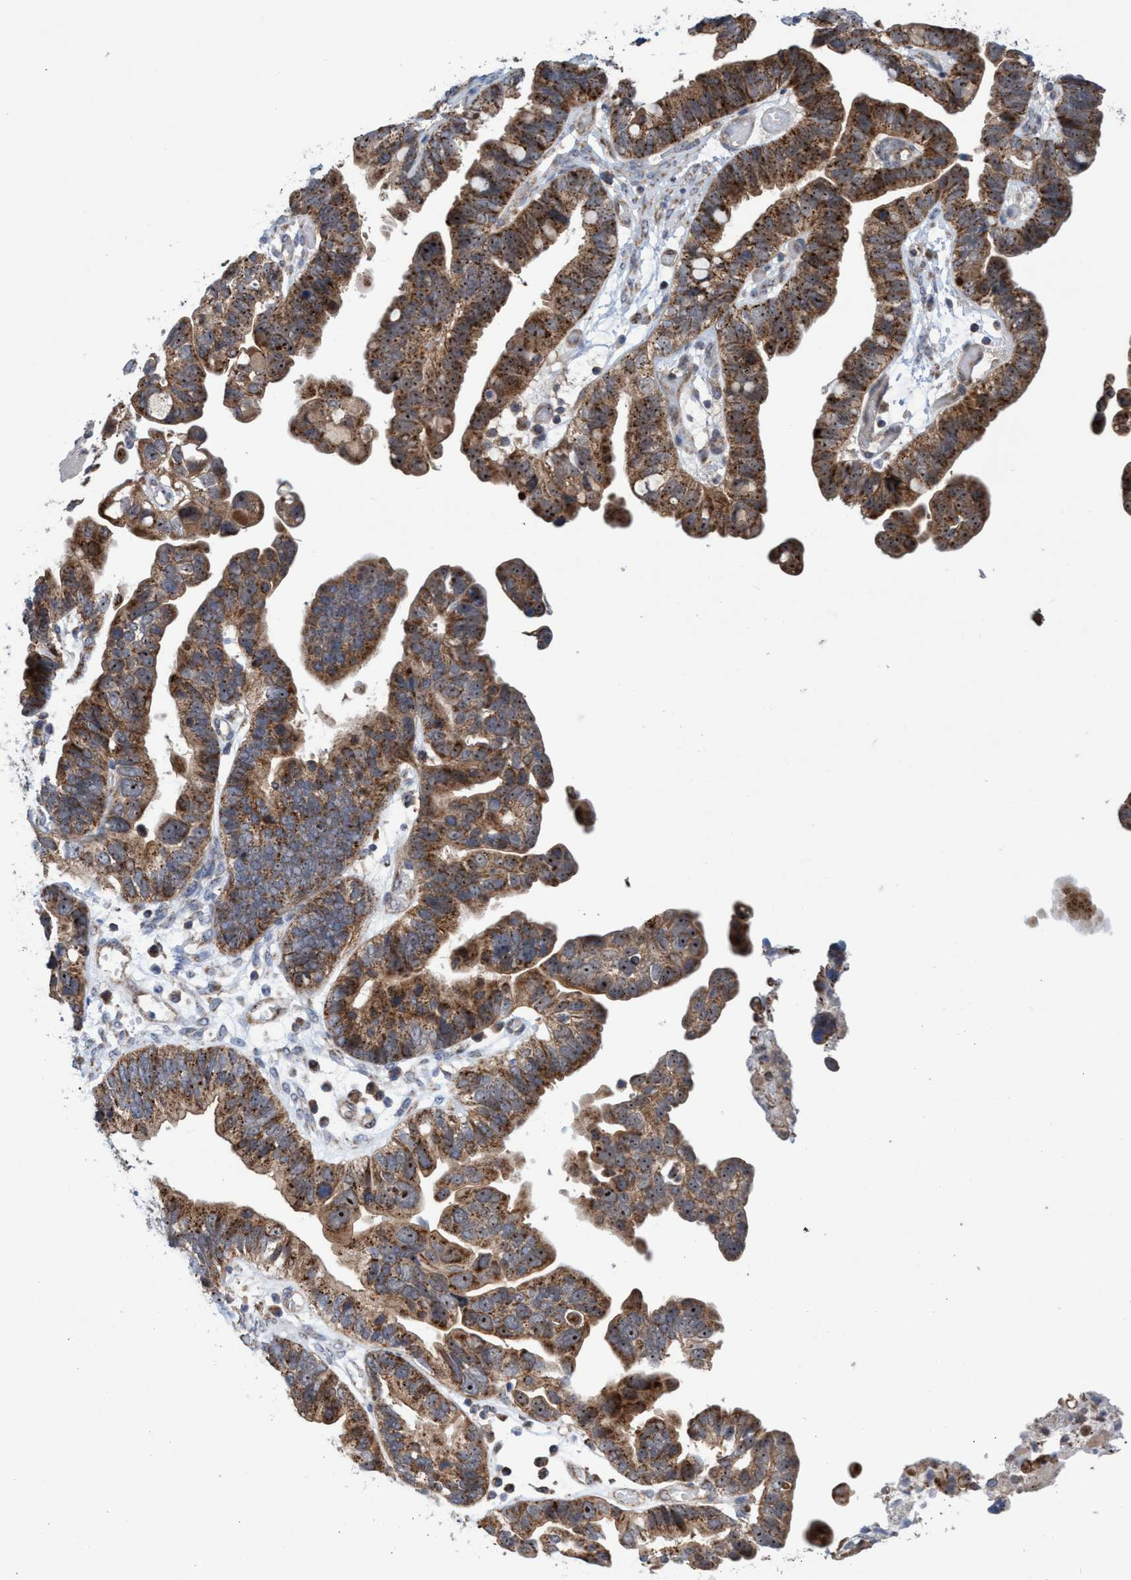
{"staining": {"intensity": "strong", "quantity": ">75%", "location": "cytoplasmic/membranous,nuclear"}, "tissue": "ovarian cancer", "cell_type": "Tumor cells", "image_type": "cancer", "snomed": [{"axis": "morphology", "description": "Cystadenocarcinoma, serous, NOS"}, {"axis": "topography", "description": "Ovary"}], "caption": "A high-resolution image shows IHC staining of serous cystadenocarcinoma (ovarian), which demonstrates strong cytoplasmic/membranous and nuclear staining in approximately >75% of tumor cells.", "gene": "P2RY14", "patient": {"sex": "female", "age": 56}}